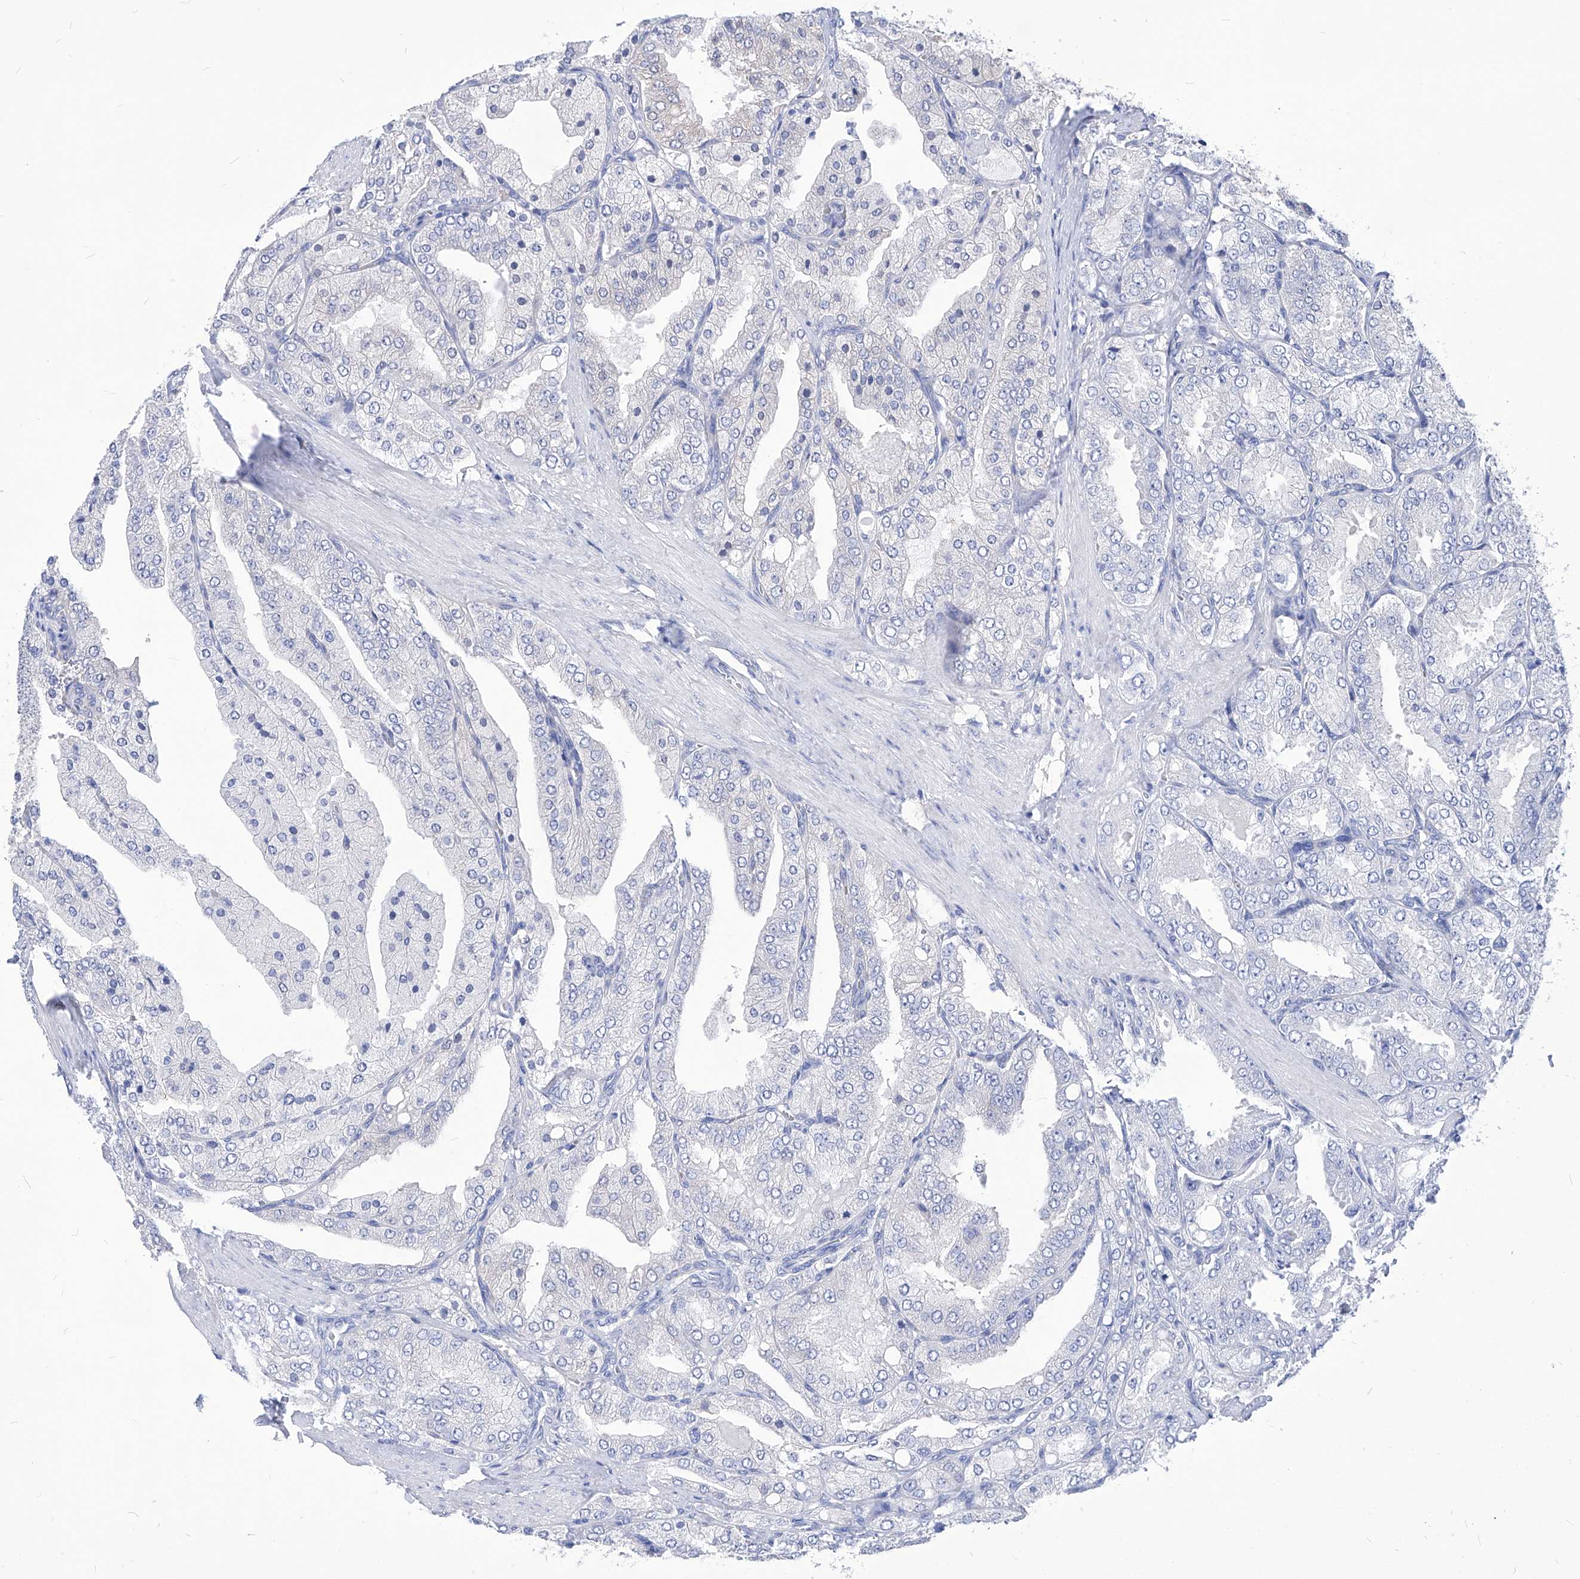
{"staining": {"intensity": "negative", "quantity": "none", "location": "none"}, "tissue": "prostate cancer", "cell_type": "Tumor cells", "image_type": "cancer", "snomed": [{"axis": "morphology", "description": "Adenocarcinoma, High grade"}, {"axis": "topography", "description": "Prostate"}], "caption": "Human prostate cancer (adenocarcinoma (high-grade)) stained for a protein using immunohistochemistry reveals no staining in tumor cells.", "gene": "XPNPEP1", "patient": {"sex": "male", "age": 50}}